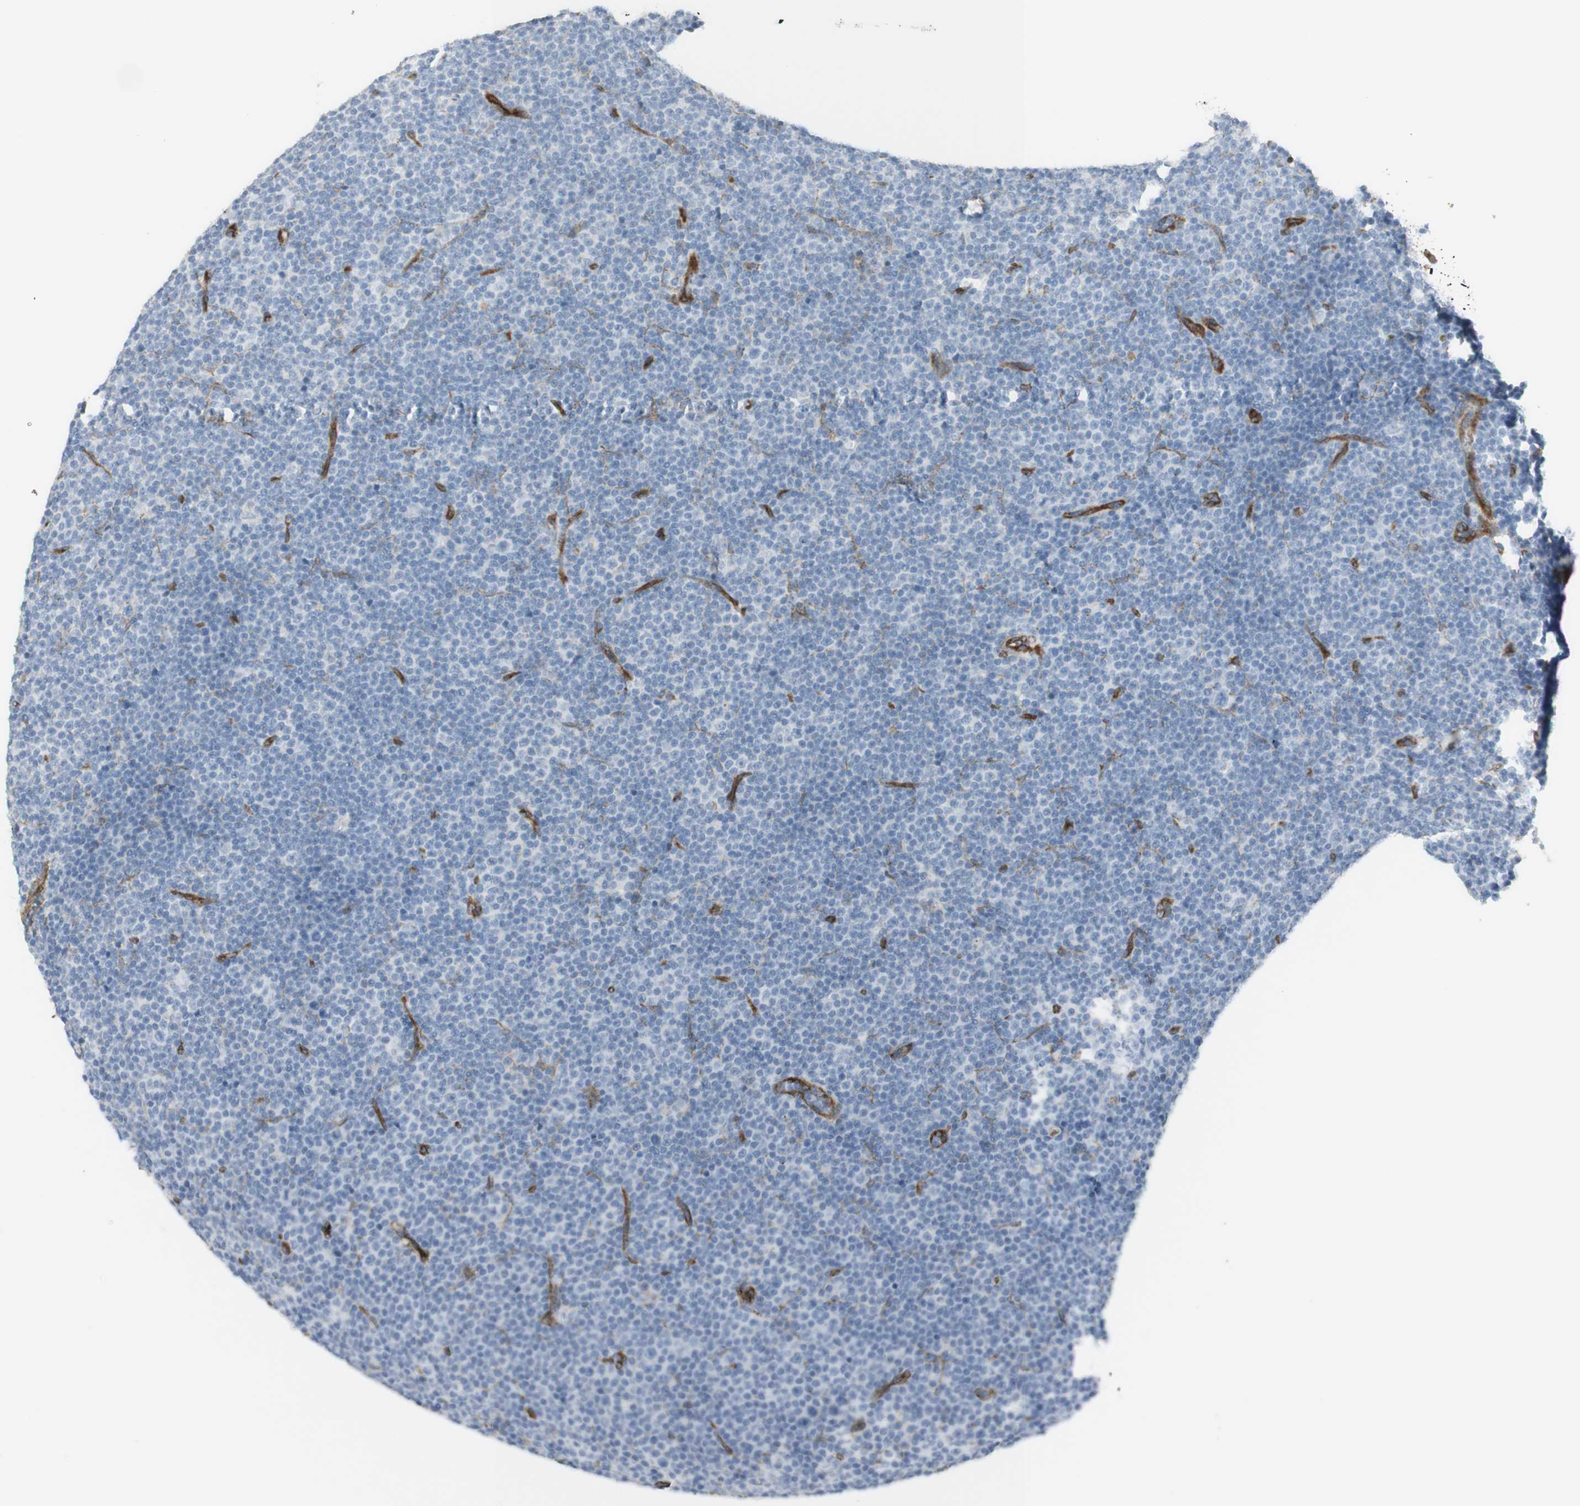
{"staining": {"intensity": "moderate", "quantity": "<25%", "location": "cytoplasmic/membranous"}, "tissue": "lymphoma", "cell_type": "Tumor cells", "image_type": "cancer", "snomed": [{"axis": "morphology", "description": "Malignant lymphoma, non-Hodgkin's type, Low grade"}, {"axis": "topography", "description": "Lymph node"}], "caption": "An IHC image of tumor tissue is shown. Protein staining in brown shows moderate cytoplasmic/membranous positivity in malignant lymphoma, non-Hodgkin's type (low-grade) within tumor cells.", "gene": "MYO6", "patient": {"sex": "female", "age": 67}}